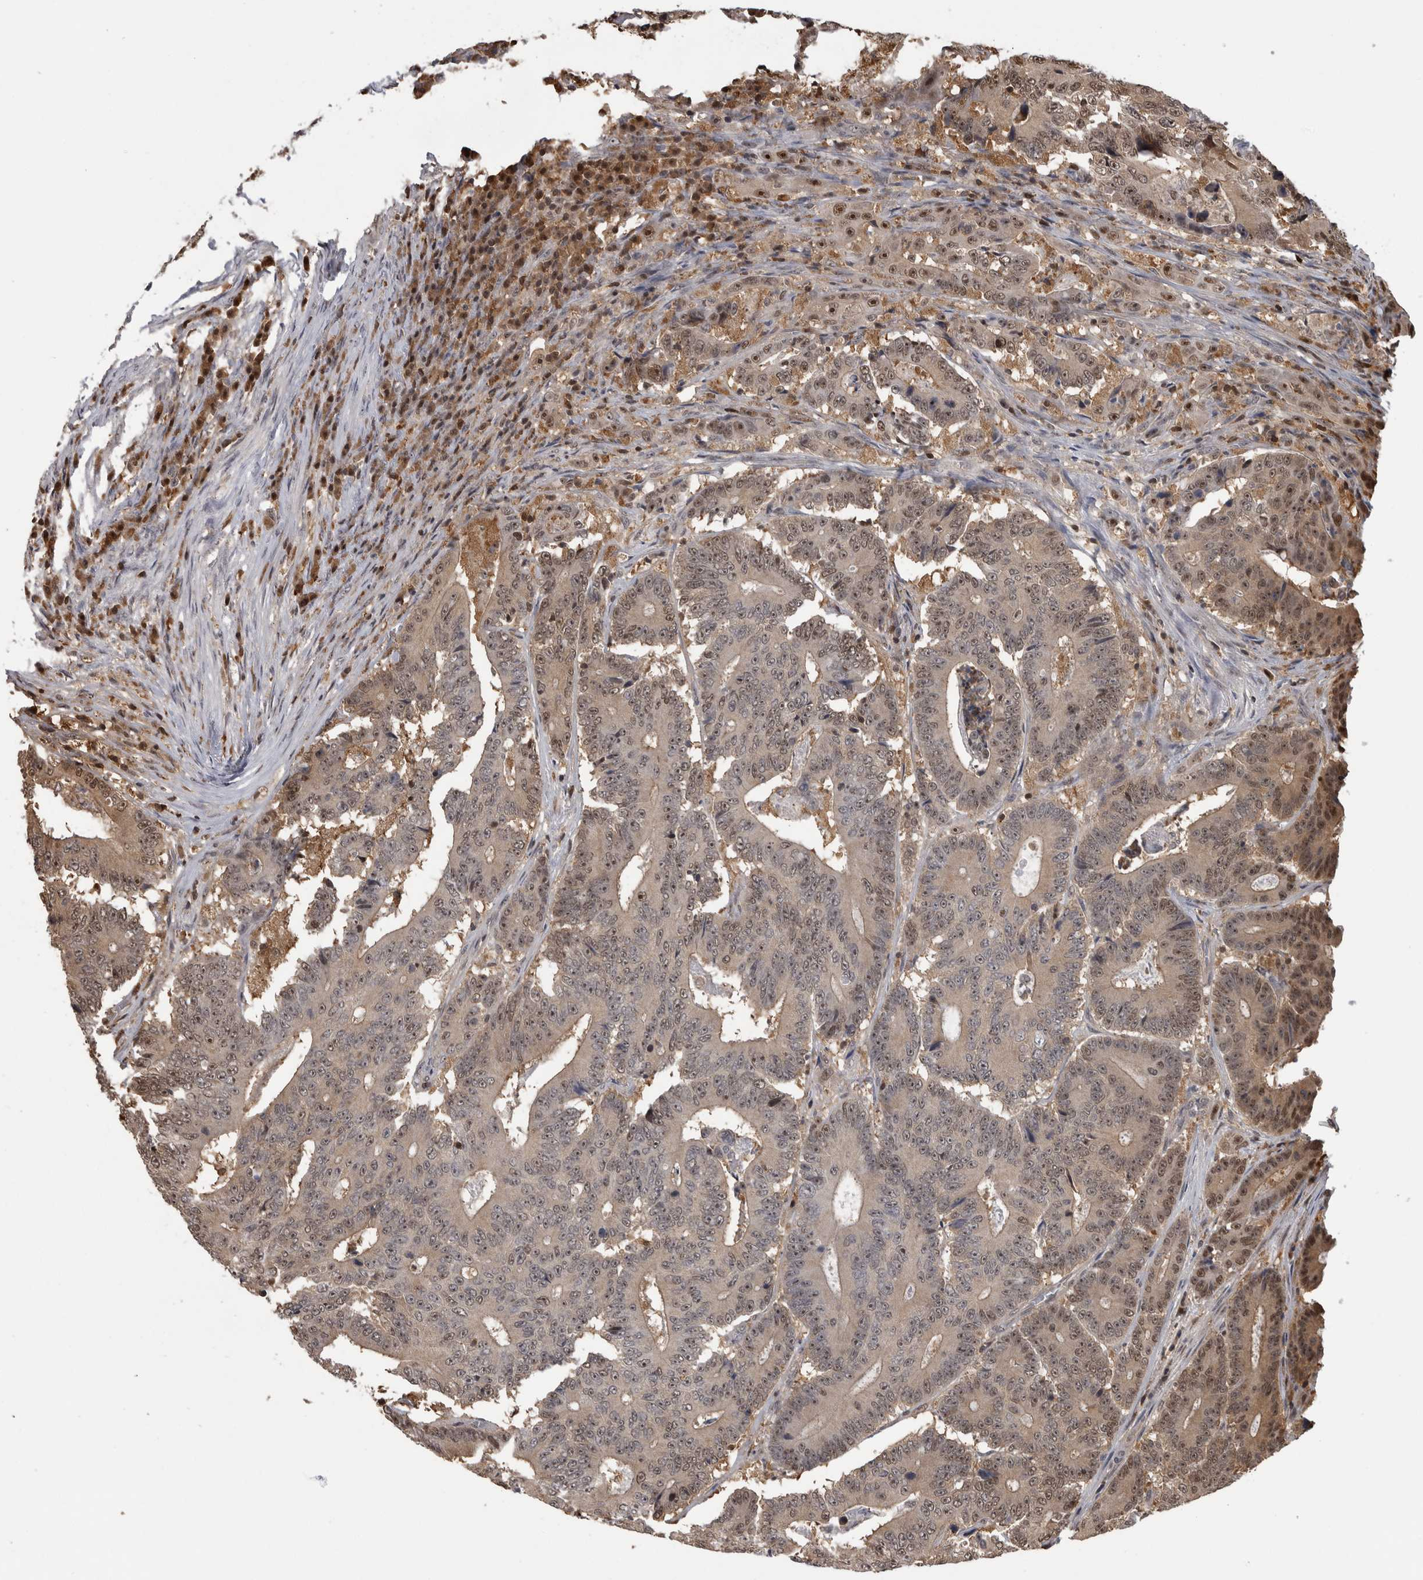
{"staining": {"intensity": "strong", "quantity": "25%-75%", "location": "cytoplasmic/membranous,nuclear"}, "tissue": "colorectal cancer", "cell_type": "Tumor cells", "image_type": "cancer", "snomed": [{"axis": "morphology", "description": "Adenocarcinoma, NOS"}, {"axis": "topography", "description": "Colon"}], "caption": "Immunohistochemistry (DAB) staining of colorectal adenocarcinoma exhibits strong cytoplasmic/membranous and nuclear protein expression in about 25%-75% of tumor cells.", "gene": "TDRD7", "patient": {"sex": "male", "age": 83}}